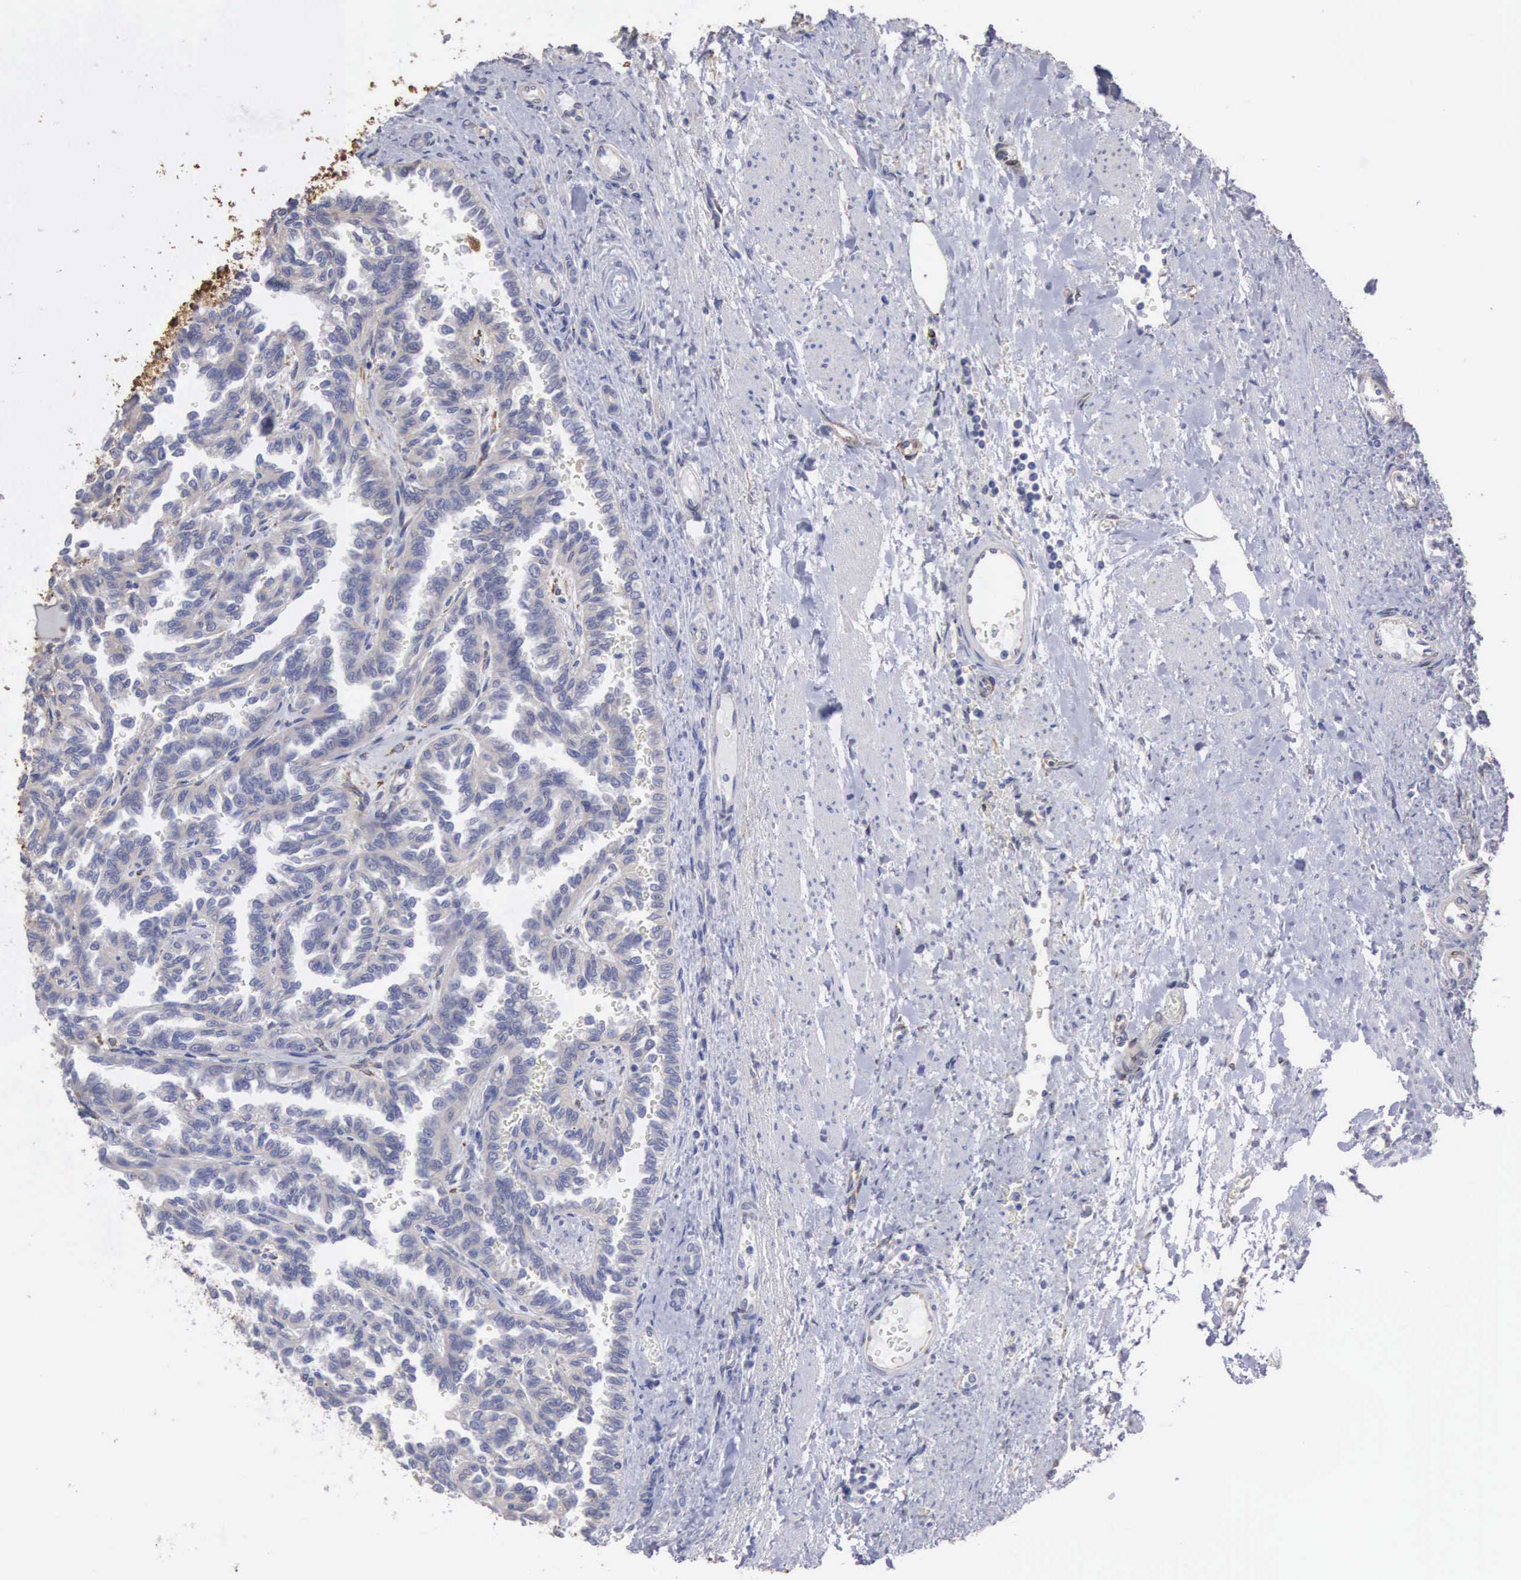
{"staining": {"intensity": "negative", "quantity": "none", "location": "none"}, "tissue": "renal cancer", "cell_type": "Tumor cells", "image_type": "cancer", "snomed": [{"axis": "morphology", "description": "Inflammation, NOS"}, {"axis": "morphology", "description": "Adenocarcinoma, NOS"}, {"axis": "topography", "description": "Kidney"}], "caption": "The micrograph shows no staining of tumor cells in renal cancer (adenocarcinoma).", "gene": "LIN52", "patient": {"sex": "male", "age": 68}}